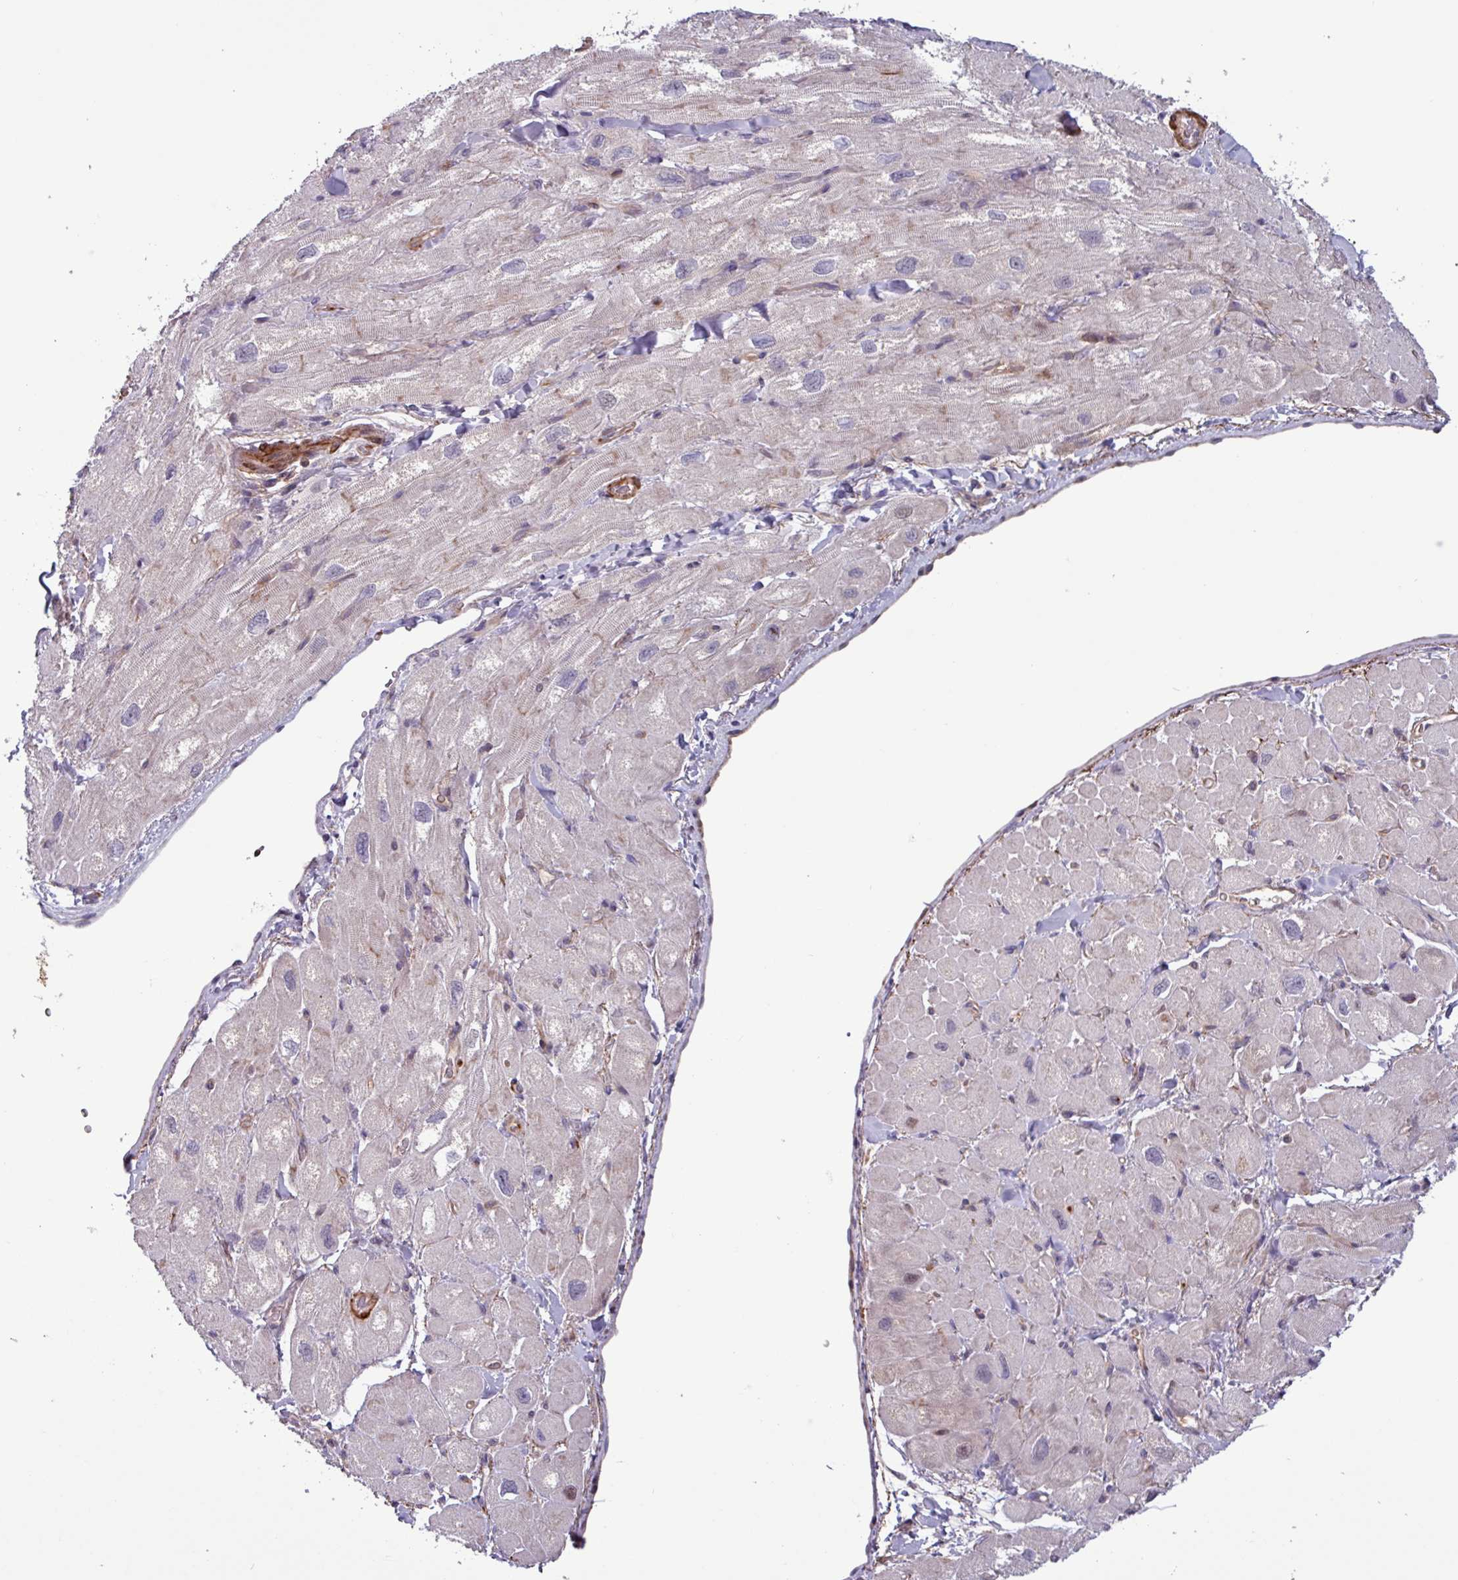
{"staining": {"intensity": "moderate", "quantity": "25%-75%", "location": "cytoplasmic/membranous"}, "tissue": "heart muscle", "cell_type": "Cardiomyocytes", "image_type": "normal", "snomed": [{"axis": "morphology", "description": "Normal tissue, NOS"}, {"axis": "topography", "description": "Heart"}], "caption": "Brown immunohistochemical staining in normal human heart muscle reveals moderate cytoplasmic/membranous staining in about 25%-75% of cardiomyocytes.", "gene": "PCED1A", "patient": {"sex": "male", "age": 65}}